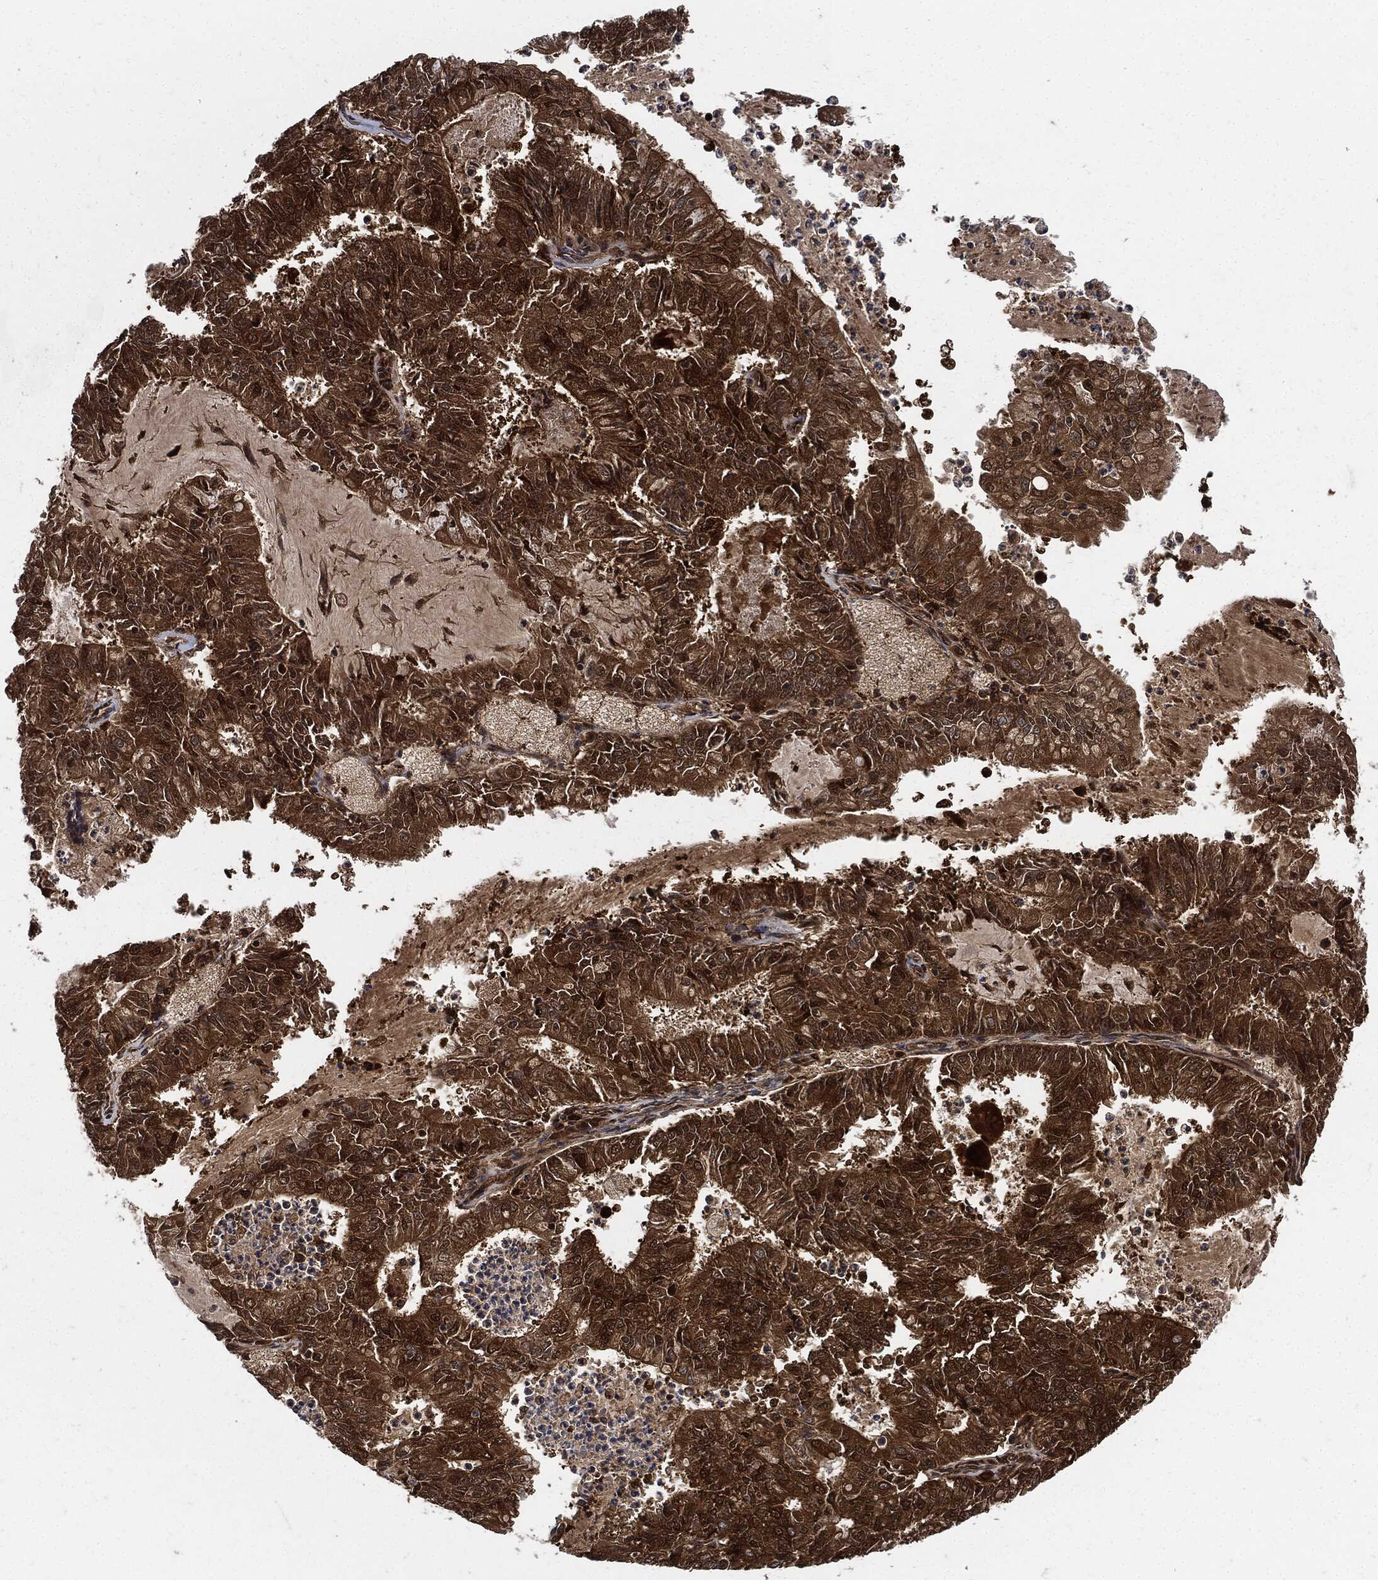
{"staining": {"intensity": "strong", "quantity": ">75%", "location": "cytoplasmic/membranous"}, "tissue": "endometrial cancer", "cell_type": "Tumor cells", "image_type": "cancer", "snomed": [{"axis": "morphology", "description": "Adenocarcinoma, NOS"}, {"axis": "topography", "description": "Endometrium"}], "caption": "Immunohistochemical staining of human endometrial cancer (adenocarcinoma) exhibits high levels of strong cytoplasmic/membranous protein expression in about >75% of tumor cells. The protein is shown in brown color, while the nuclei are stained blue.", "gene": "XPNPEP1", "patient": {"sex": "female", "age": 57}}